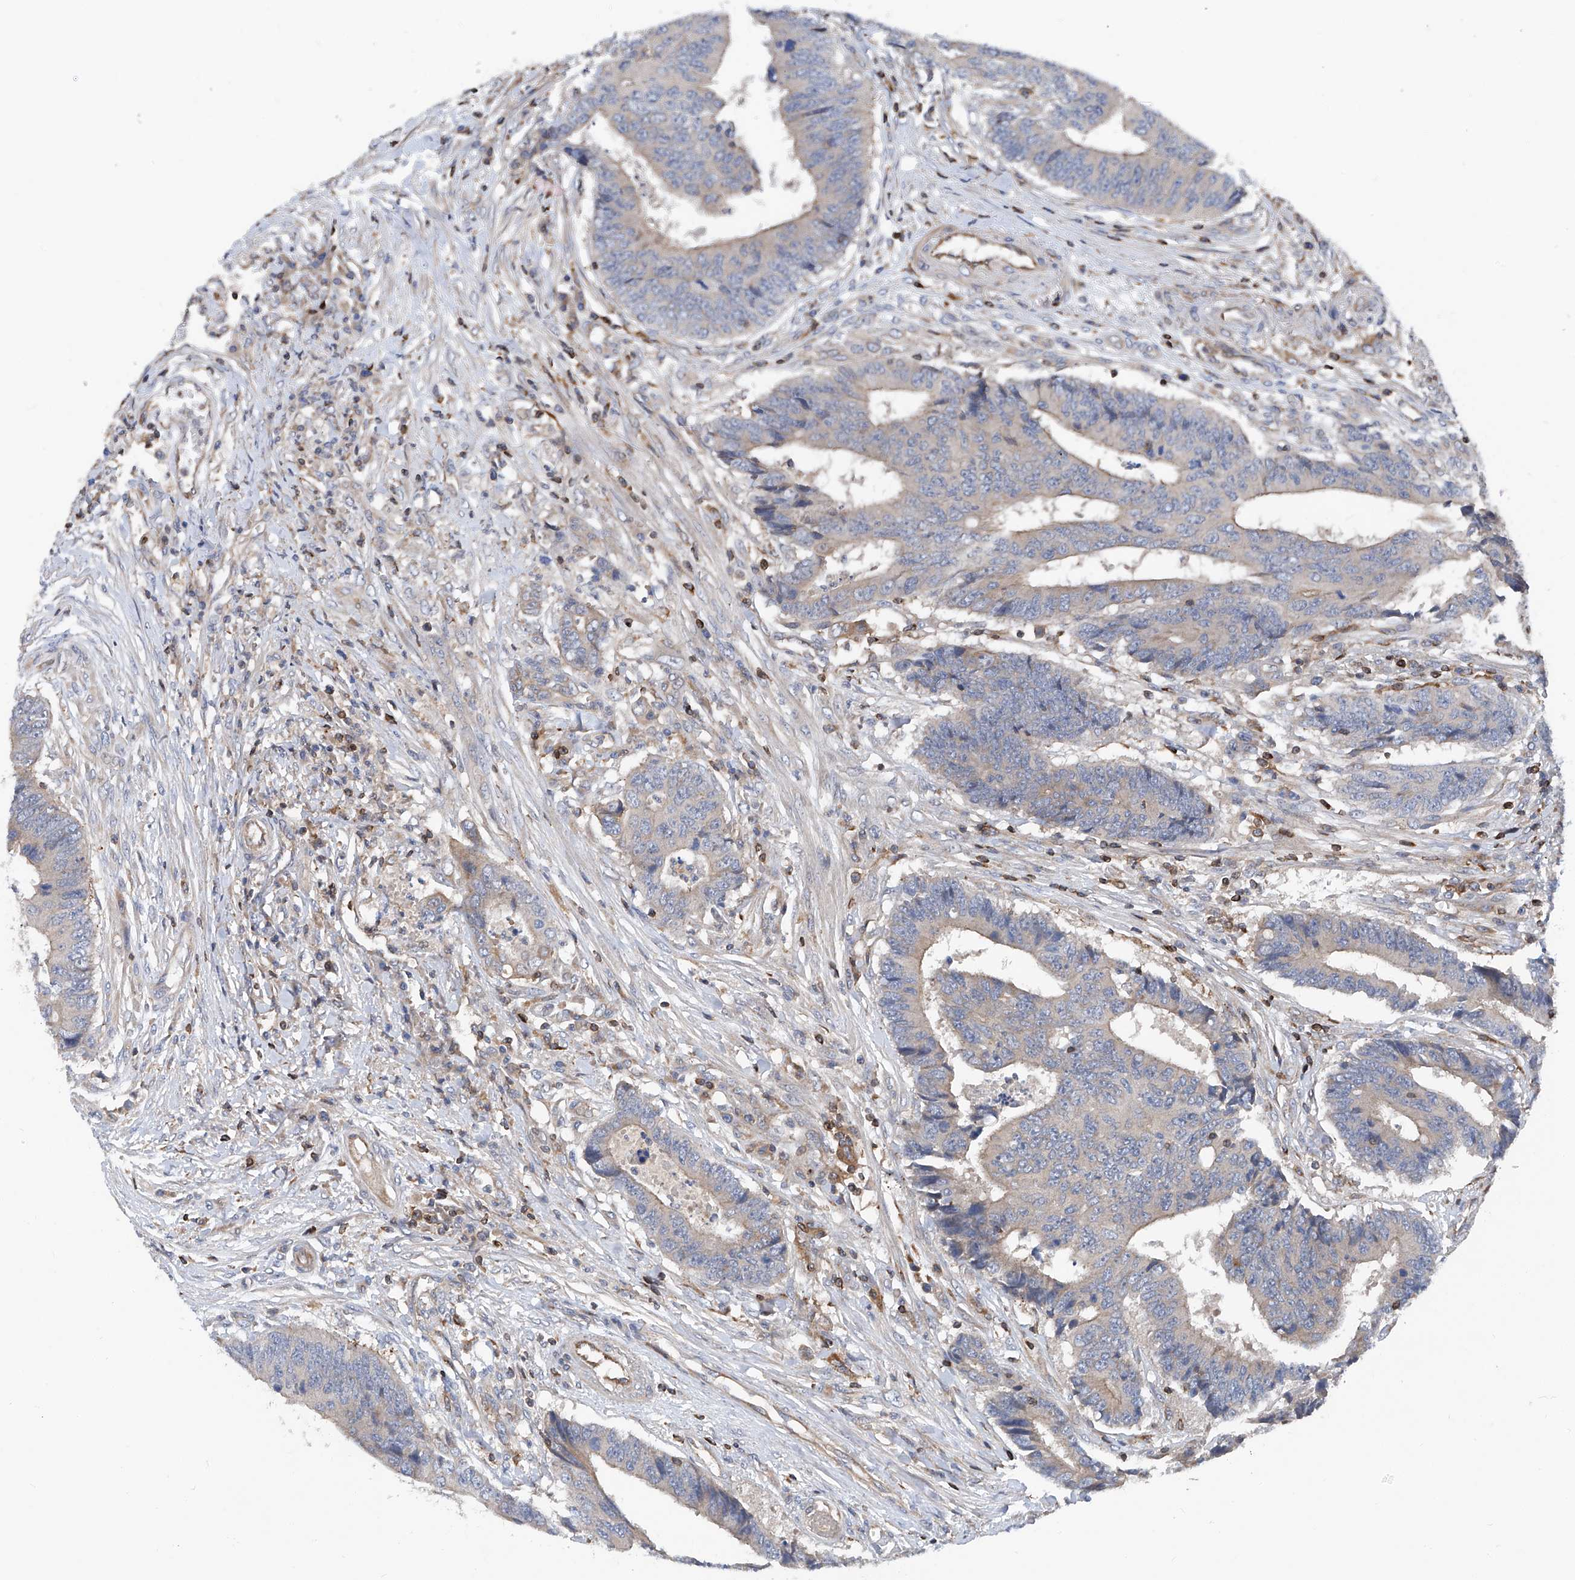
{"staining": {"intensity": "weak", "quantity": "<25%", "location": "cytoplasmic/membranous"}, "tissue": "colorectal cancer", "cell_type": "Tumor cells", "image_type": "cancer", "snomed": [{"axis": "morphology", "description": "Adenocarcinoma, NOS"}, {"axis": "topography", "description": "Rectum"}], "caption": "An image of human adenocarcinoma (colorectal) is negative for staining in tumor cells.", "gene": "TRIM38", "patient": {"sex": "male", "age": 84}}